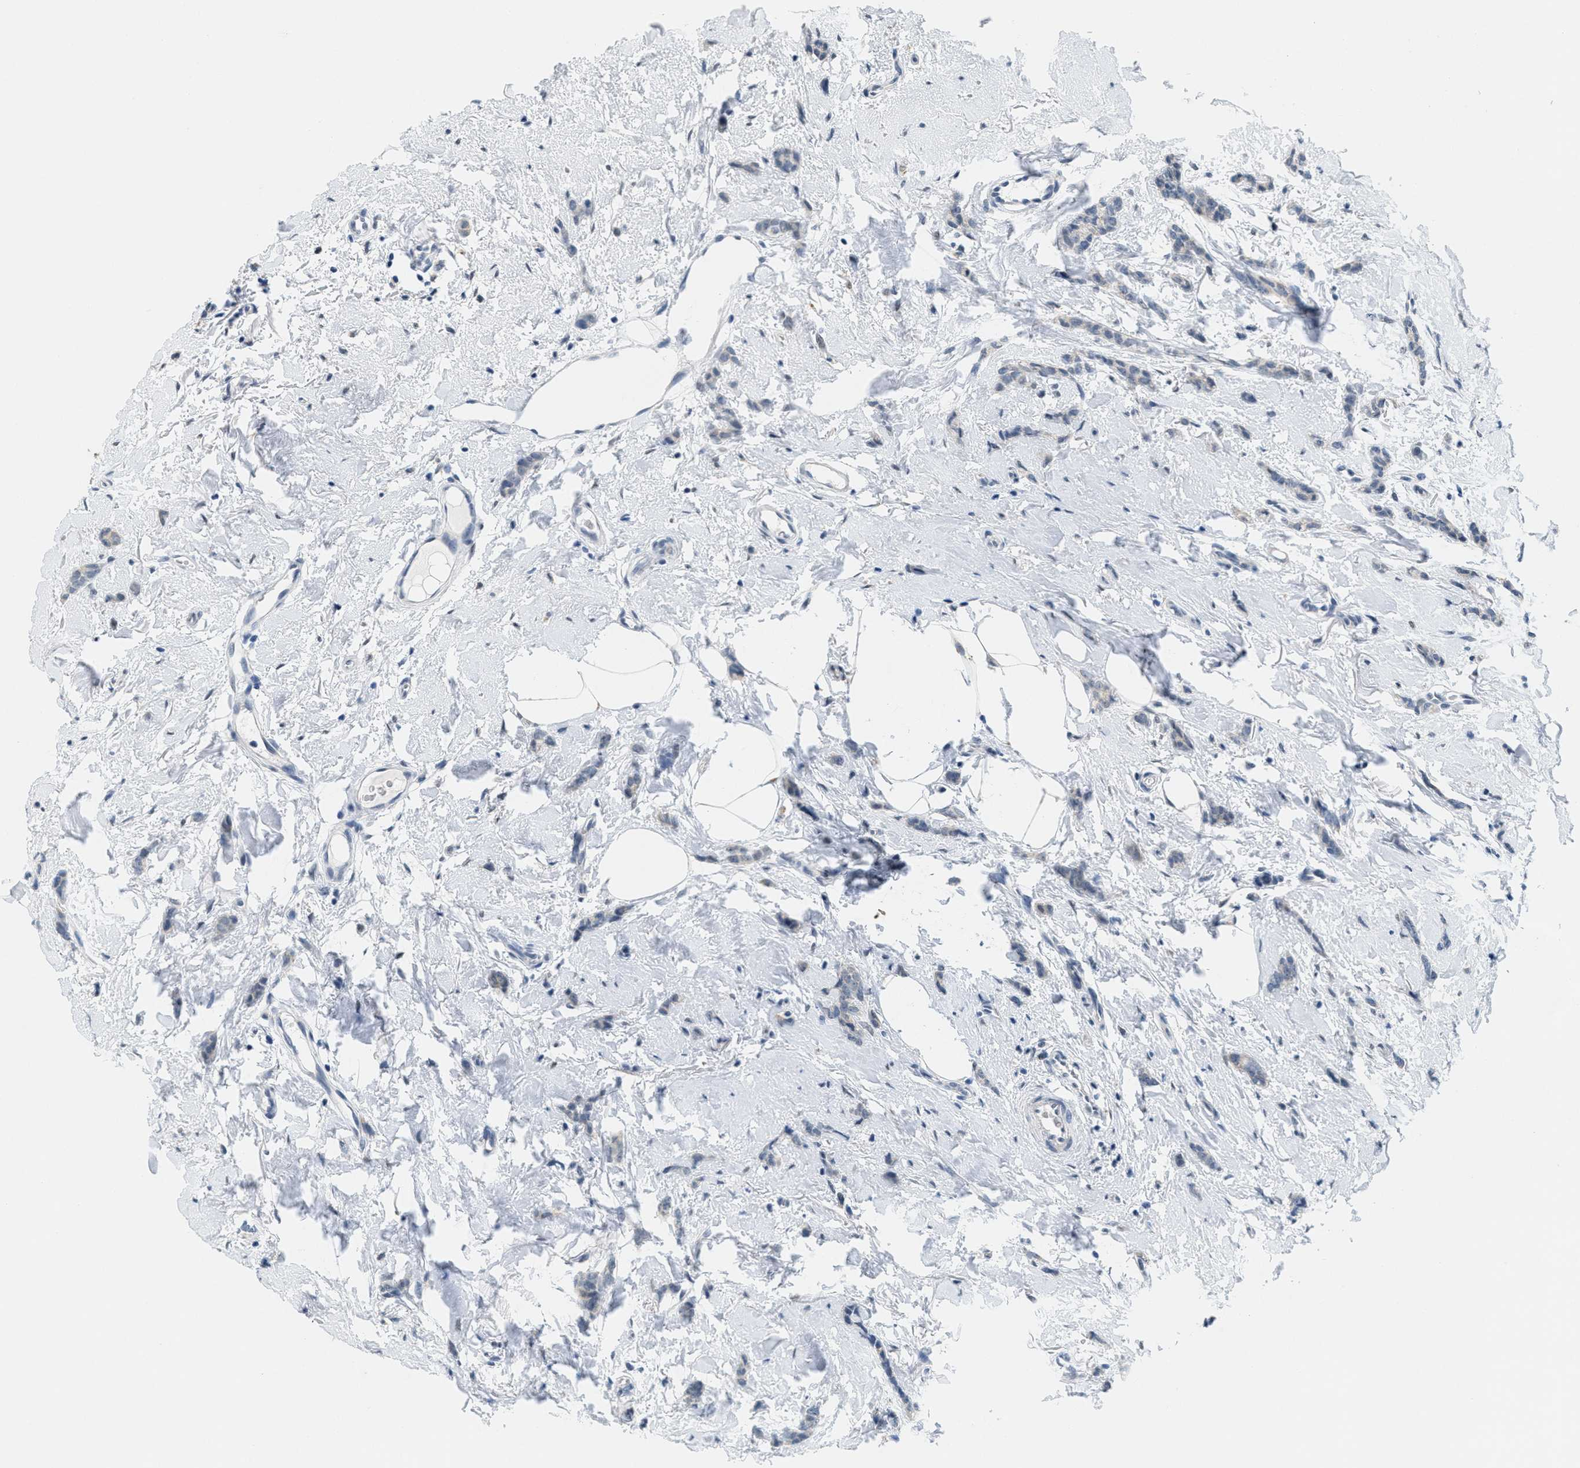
{"staining": {"intensity": "negative", "quantity": "none", "location": "none"}, "tissue": "breast cancer", "cell_type": "Tumor cells", "image_type": "cancer", "snomed": [{"axis": "morphology", "description": "Lobular carcinoma"}, {"axis": "topography", "description": "Skin"}, {"axis": "topography", "description": "Breast"}], "caption": "An image of lobular carcinoma (breast) stained for a protein shows no brown staining in tumor cells.", "gene": "HS3ST2", "patient": {"sex": "female", "age": 46}}